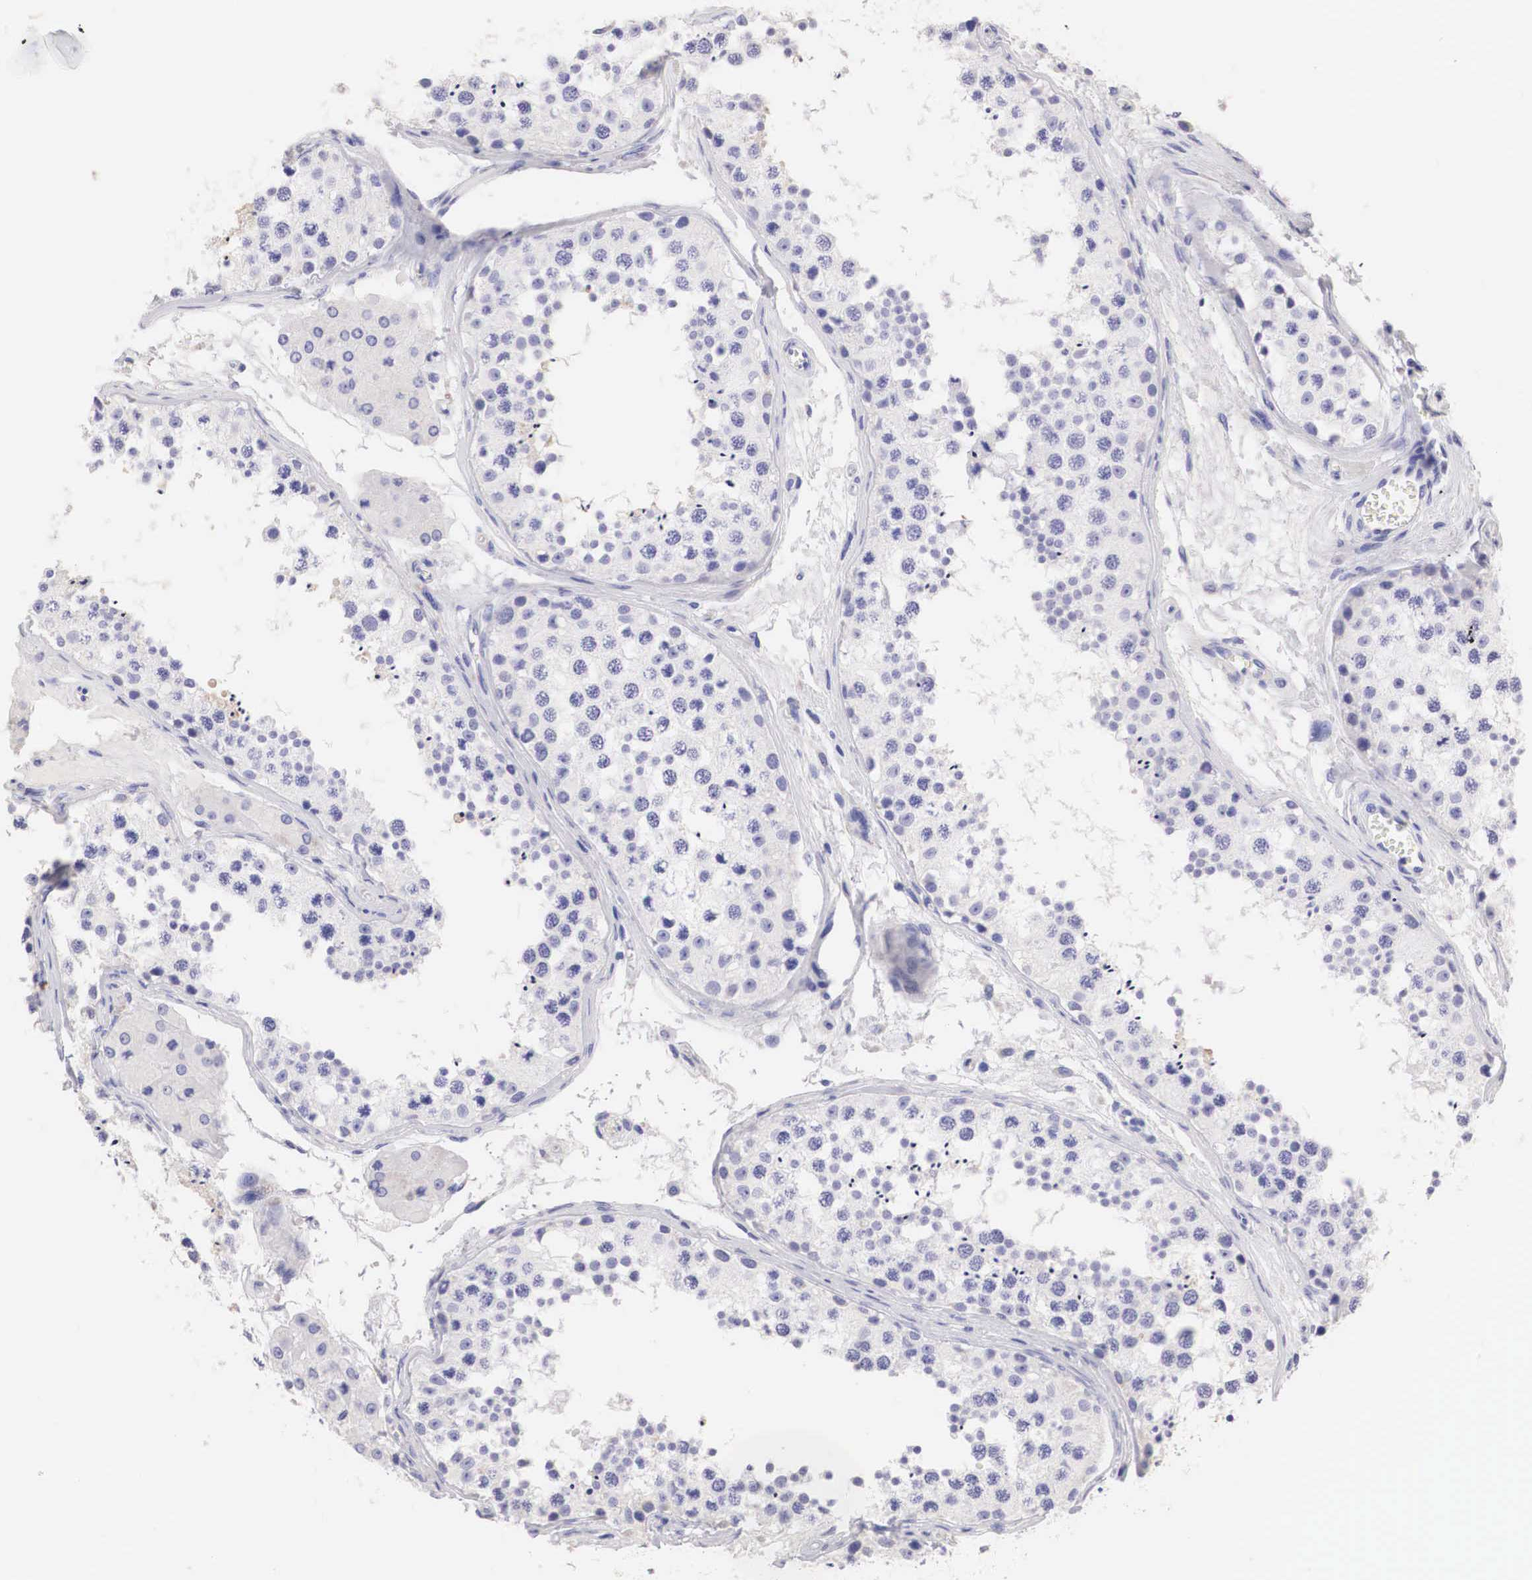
{"staining": {"intensity": "negative", "quantity": "none", "location": "none"}, "tissue": "testis", "cell_type": "Cells in seminiferous ducts", "image_type": "normal", "snomed": [{"axis": "morphology", "description": "Normal tissue, NOS"}, {"axis": "topography", "description": "Testis"}], "caption": "This image is of unremarkable testis stained with IHC to label a protein in brown with the nuclei are counter-stained blue. There is no positivity in cells in seminiferous ducts.", "gene": "ERBB2", "patient": {"sex": "male", "age": 57}}